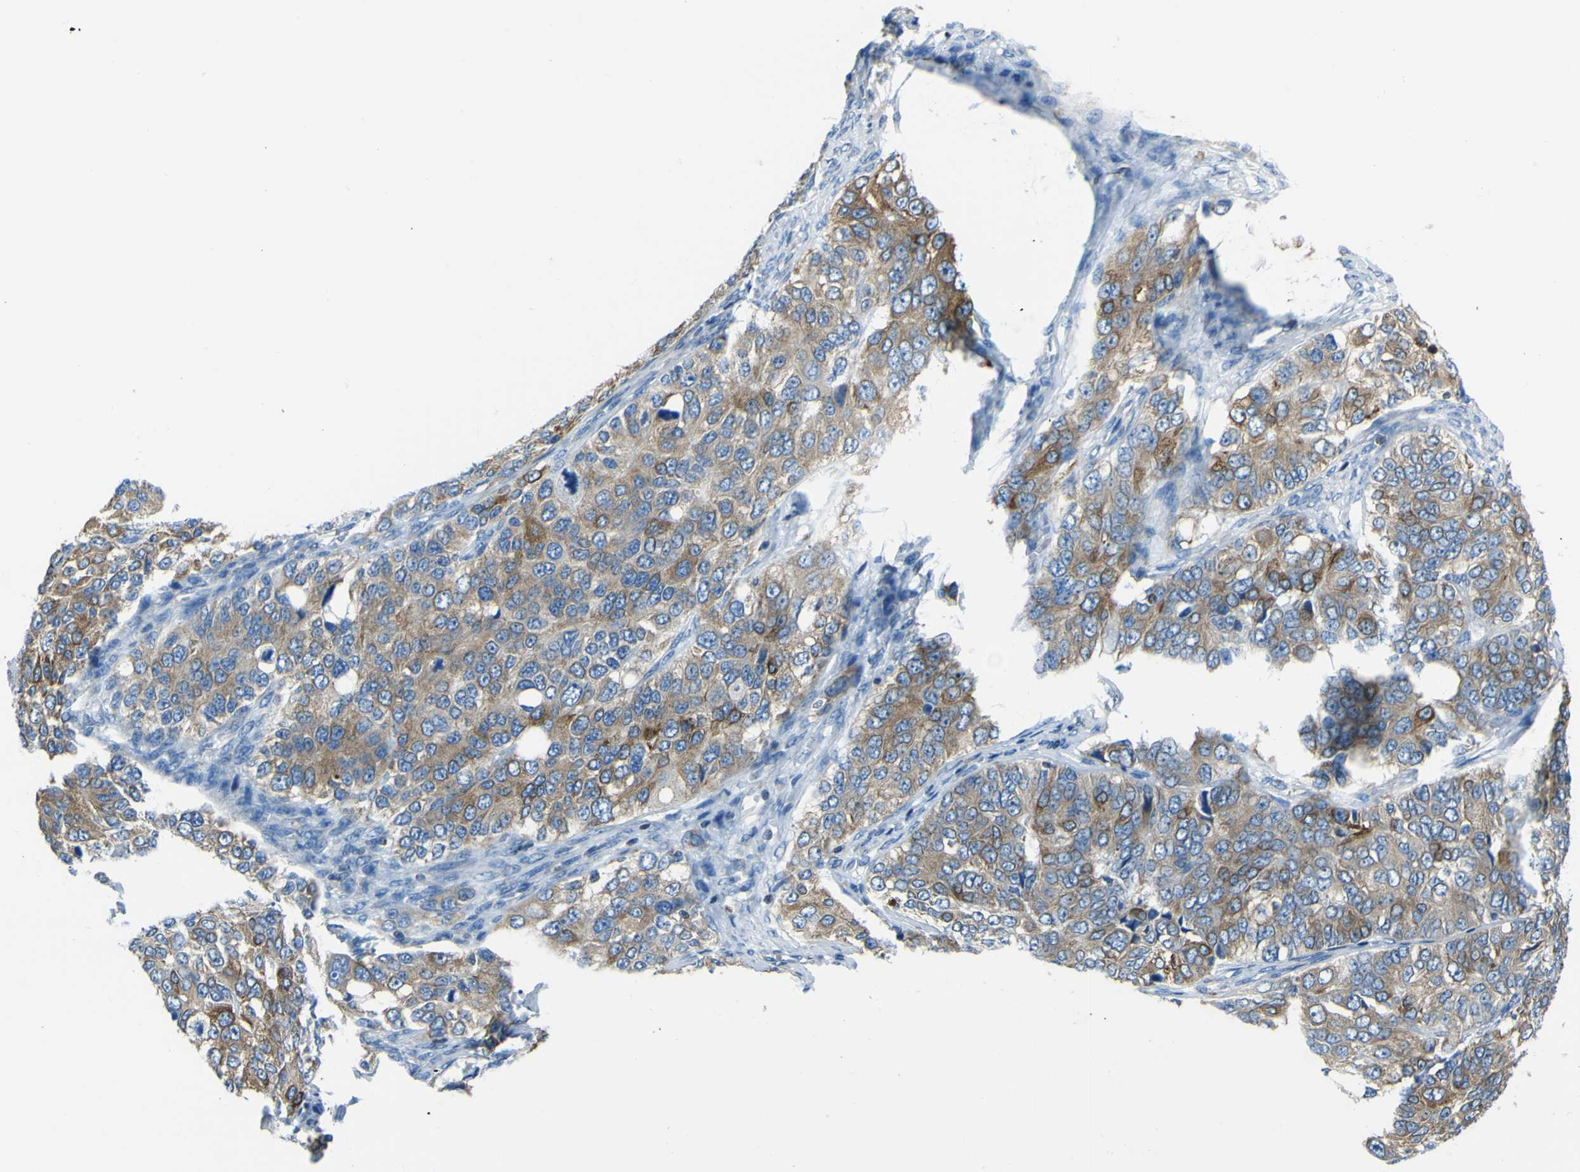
{"staining": {"intensity": "moderate", "quantity": ">75%", "location": "cytoplasmic/membranous"}, "tissue": "ovarian cancer", "cell_type": "Tumor cells", "image_type": "cancer", "snomed": [{"axis": "morphology", "description": "Carcinoma, endometroid"}, {"axis": "topography", "description": "Ovary"}], "caption": "Ovarian cancer stained with a brown dye shows moderate cytoplasmic/membranous positive expression in about >75% of tumor cells.", "gene": "STIM1", "patient": {"sex": "female", "age": 51}}